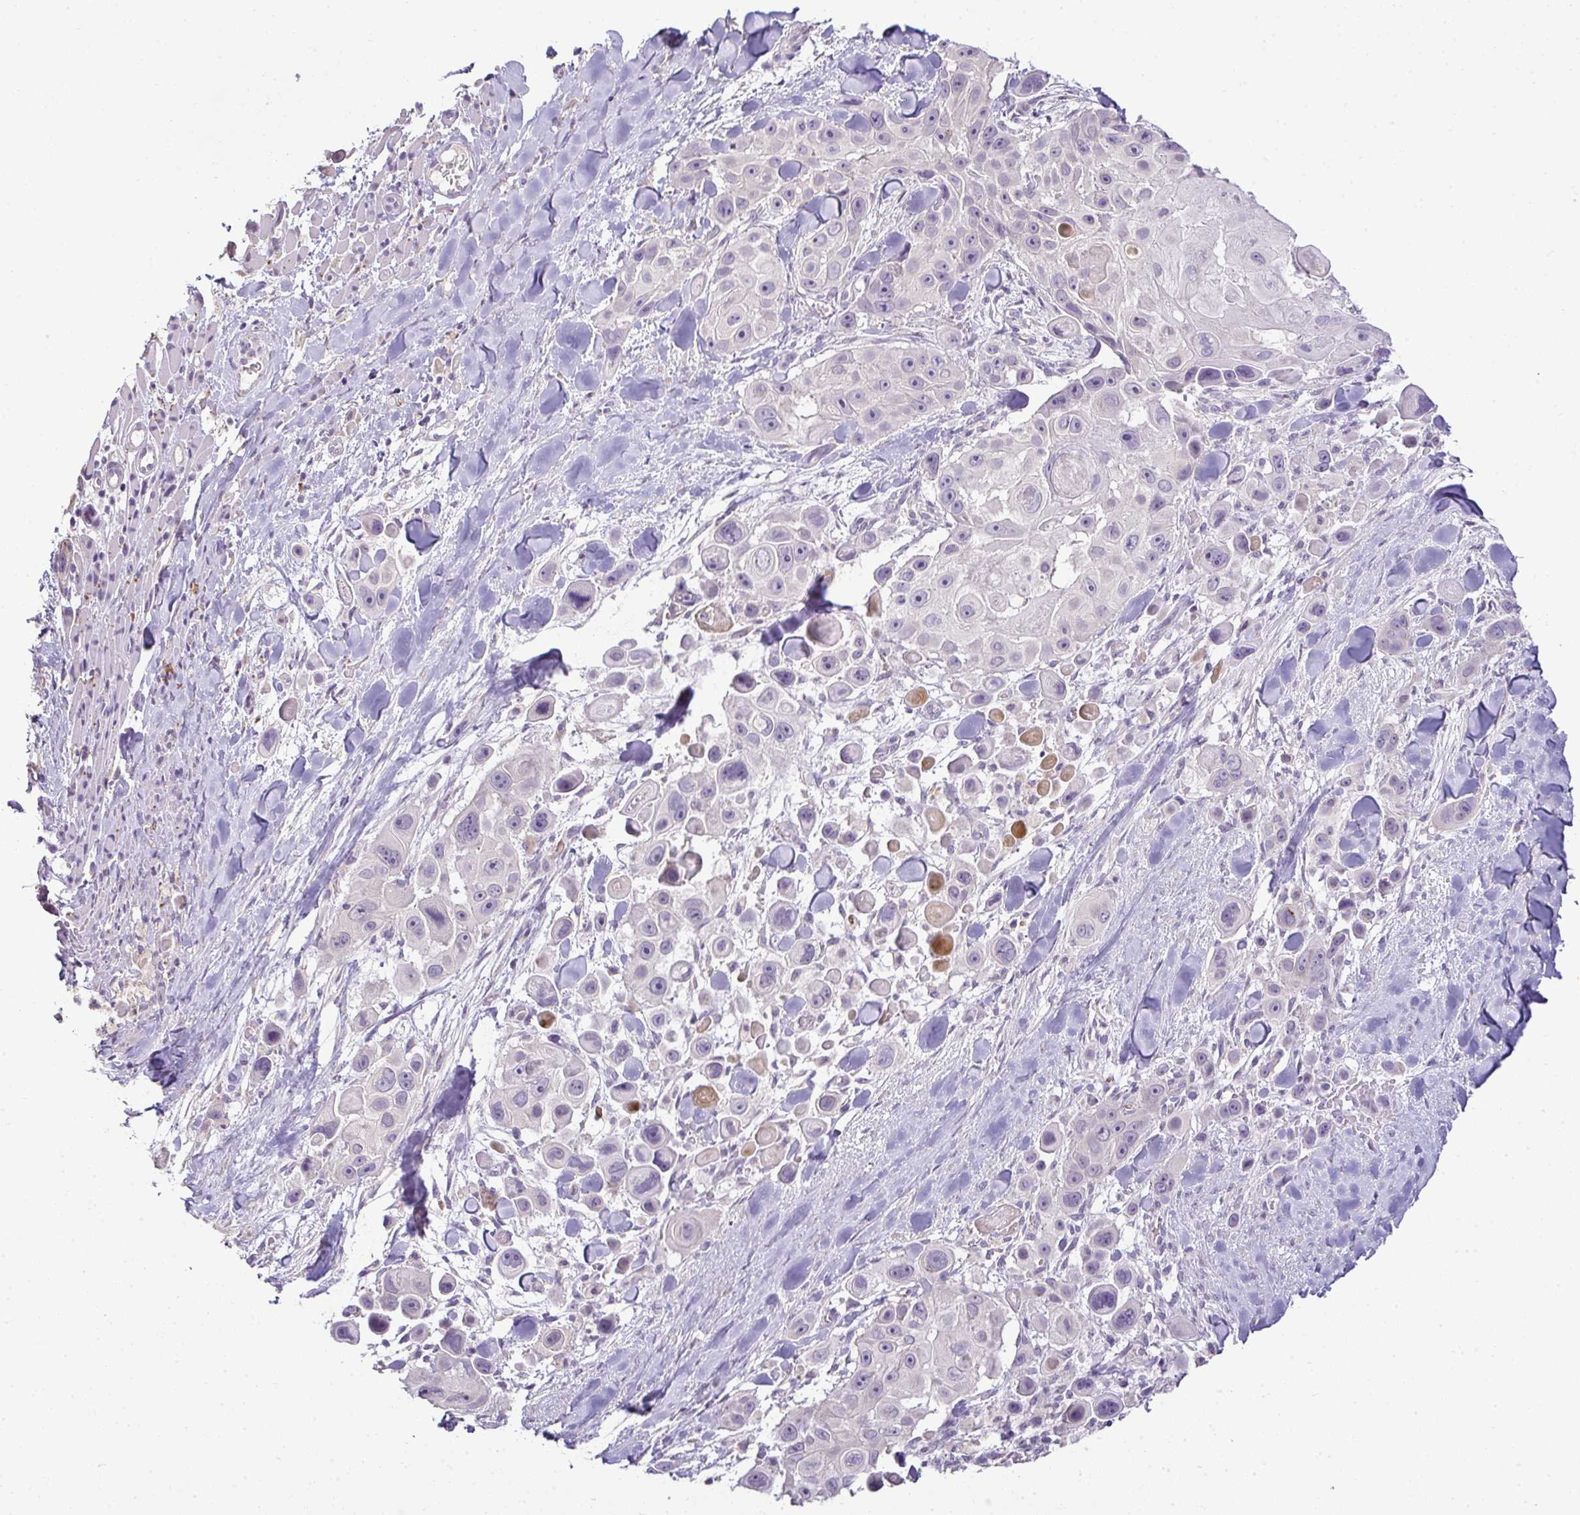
{"staining": {"intensity": "negative", "quantity": "none", "location": "none"}, "tissue": "skin cancer", "cell_type": "Tumor cells", "image_type": "cancer", "snomed": [{"axis": "morphology", "description": "Squamous cell carcinoma, NOS"}, {"axis": "topography", "description": "Skin"}], "caption": "A high-resolution histopathology image shows immunohistochemistry (IHC) staining of skin cancer, which displays no significant positivity in tumor cells.", "gene": "CMPK1", "patient": {"sex": "male", "age": 67}}